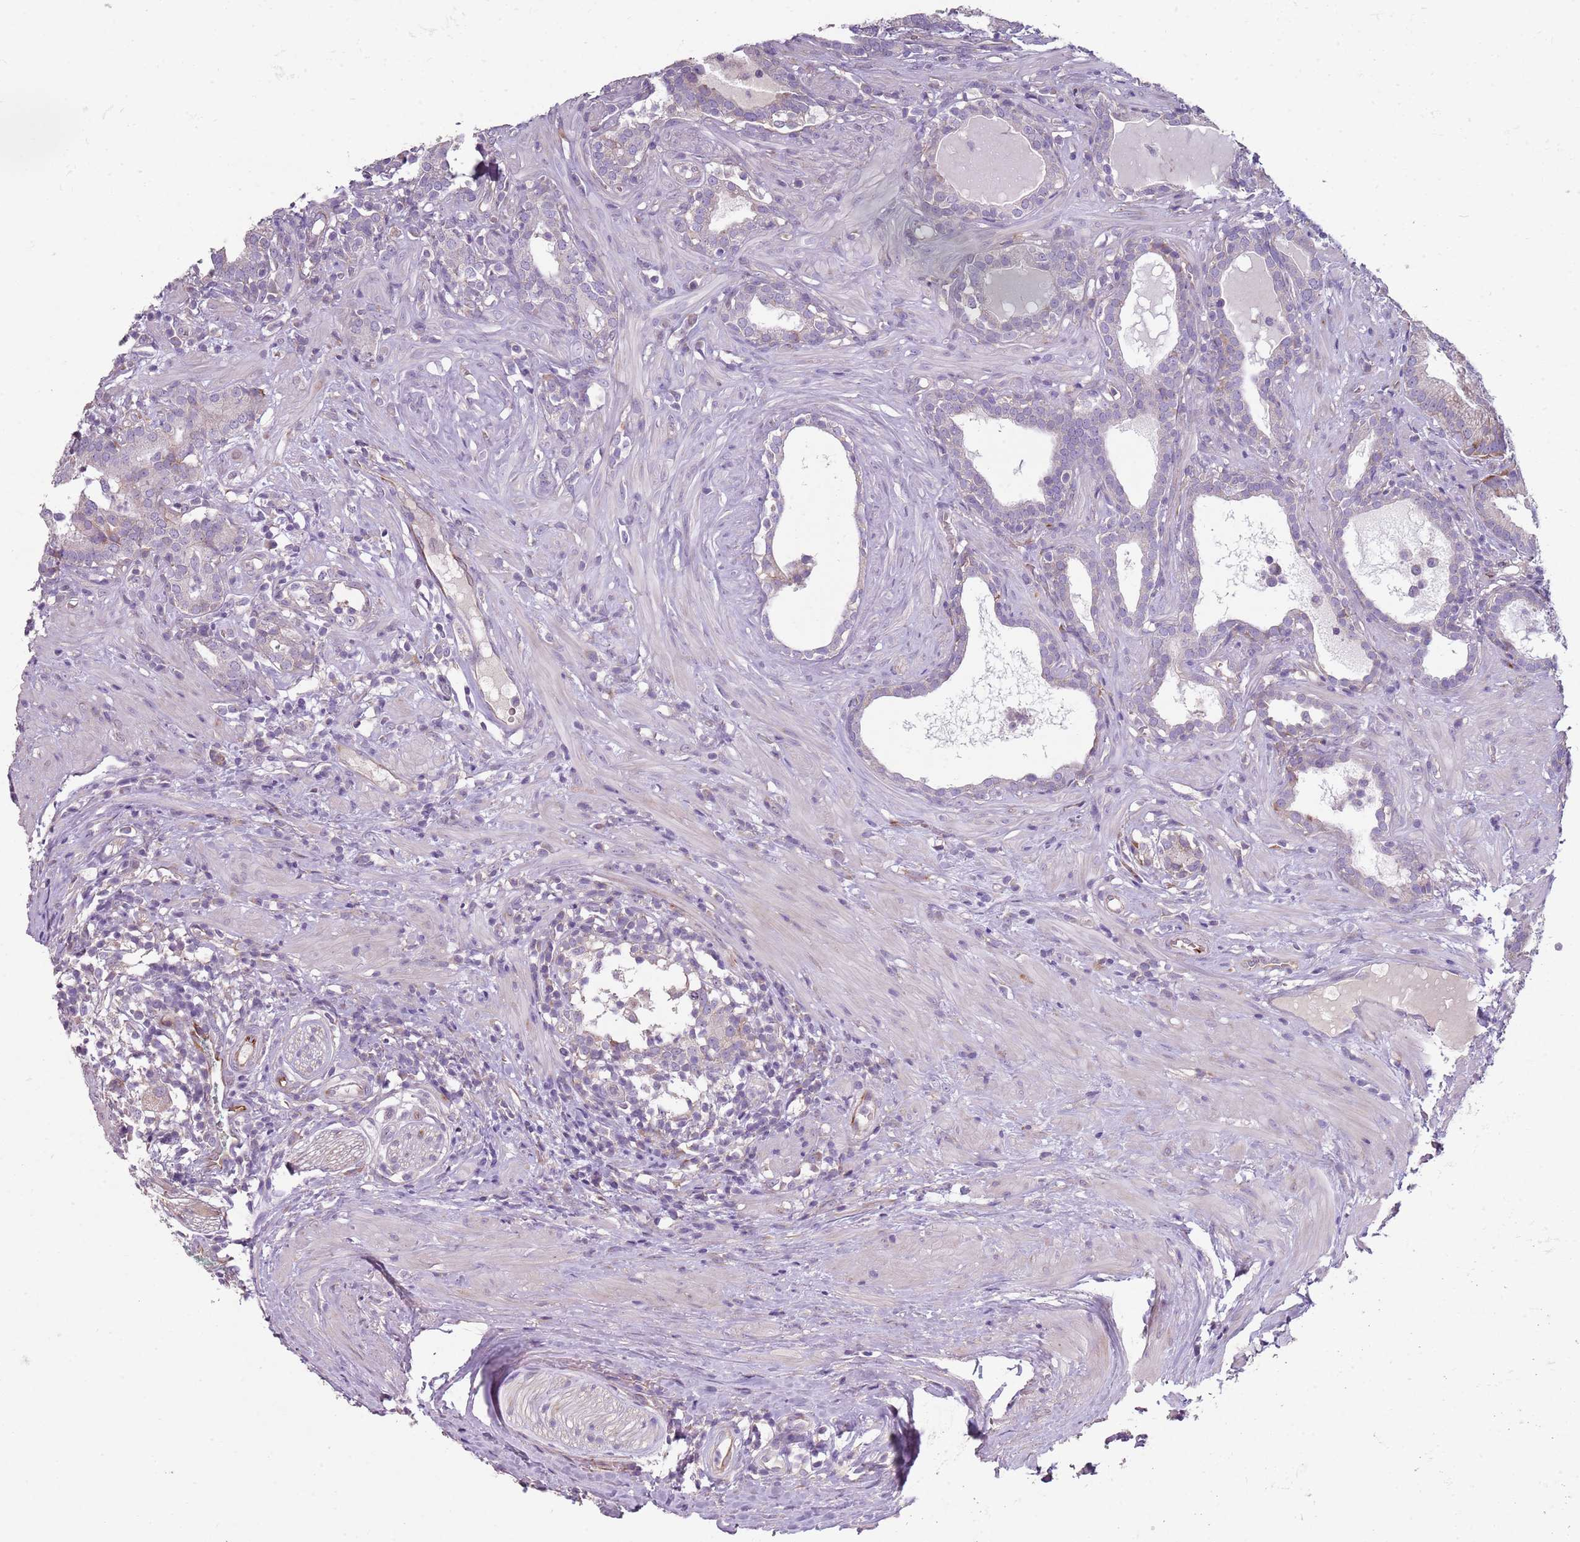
{"staining": {"intensity": "negative", "quantity": "none", "location": "none"}, "tissue": "prostate cancer", "cell_type": "Tumor cells", "image_type": "cancer", "snomed": [{"axis": "morphology", "description": "Adenocarcinoma, High grade"}, {"axis": "topography", "description": "Prostate"}], "caption": "An image of prostate cancer (high-grade adenocarcinoma) stained for a protein shows no brown staining in tumor cells. (DAB immunohistochemistry (IHC), high magnification).", "gene": "ZNF583", "patient": {"sex": "male", "age": 67}}